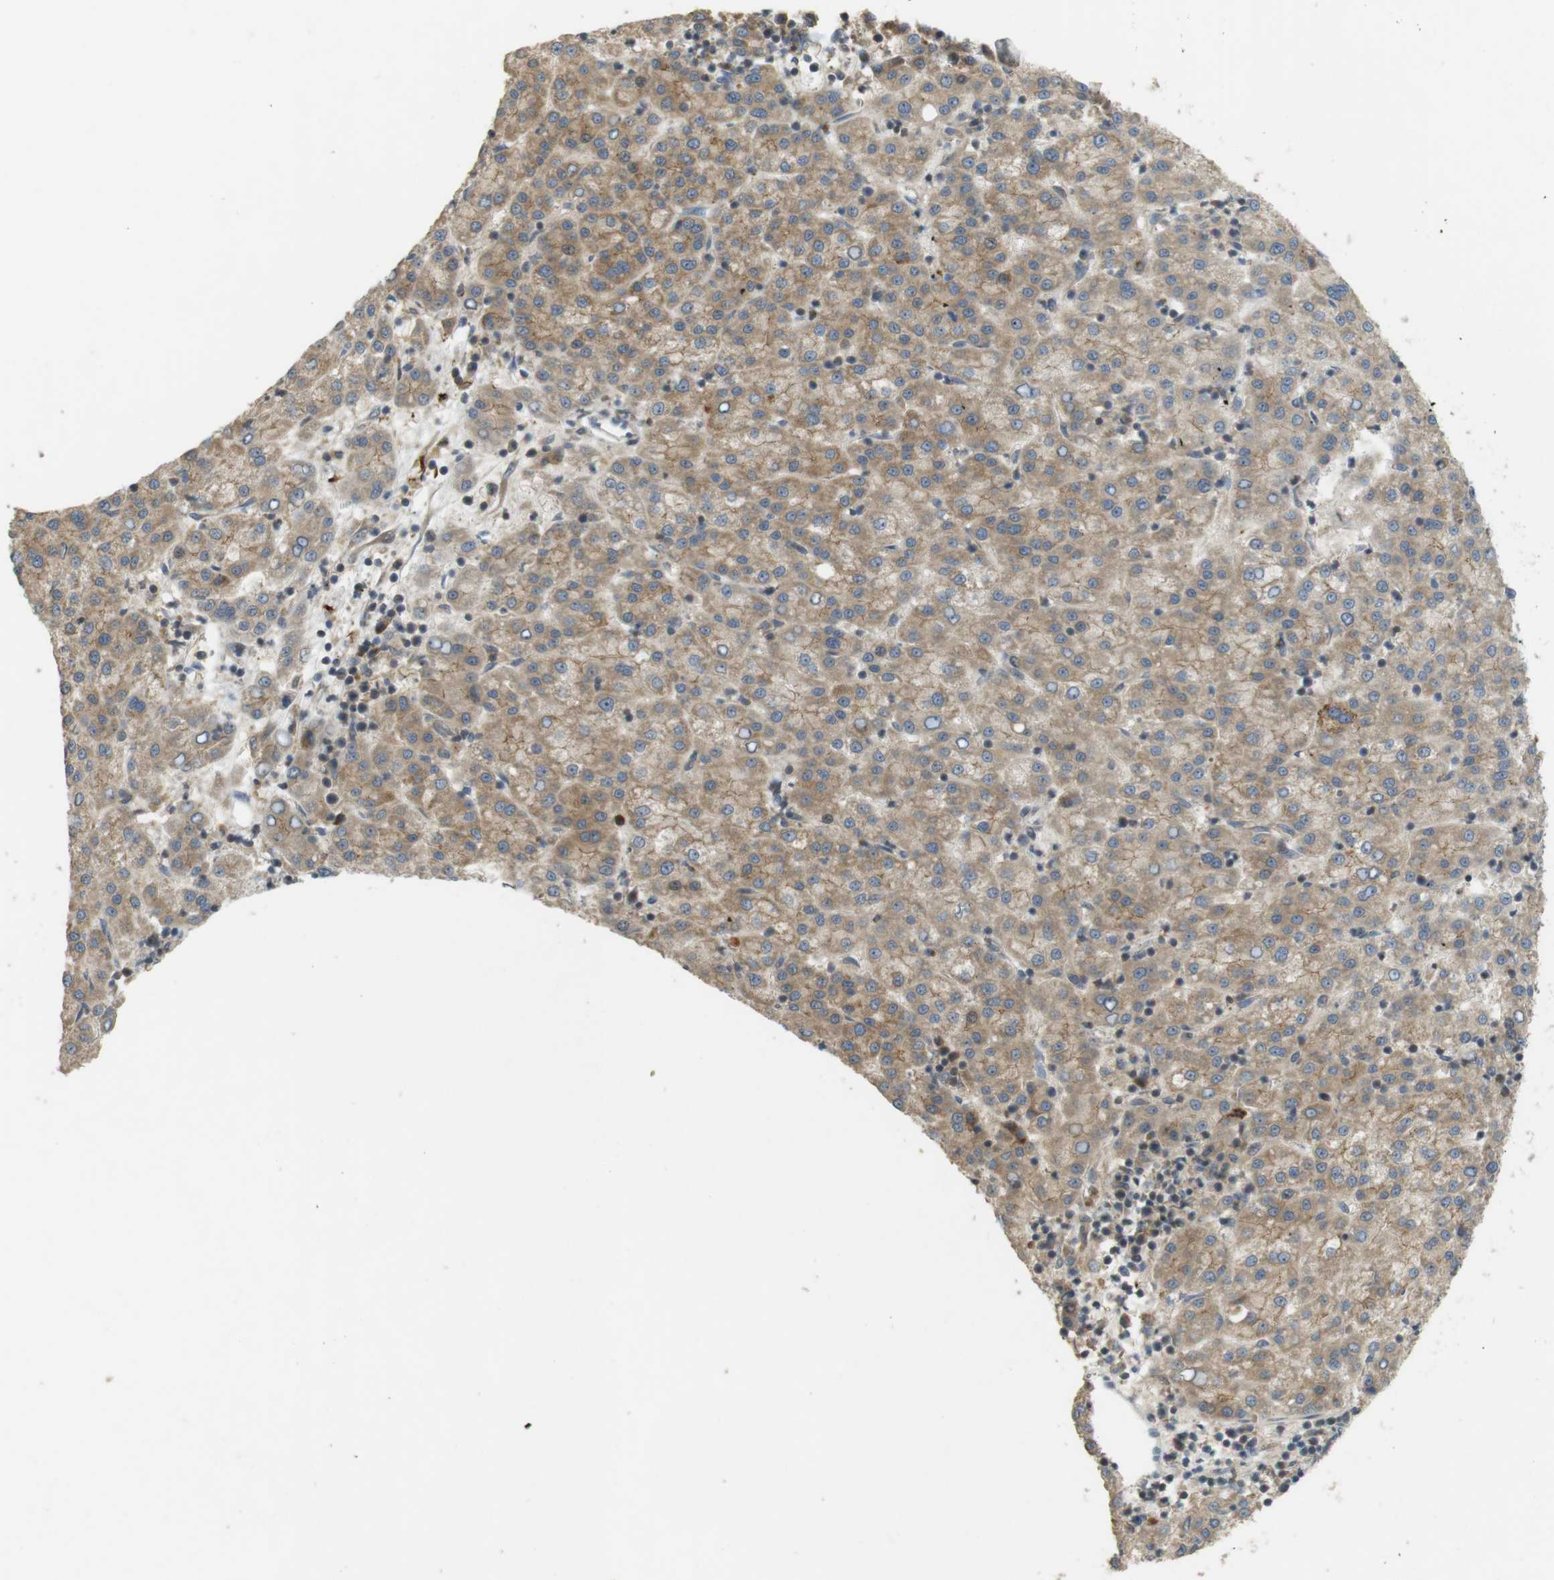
{"staining": {"intensity": "moderate", "quantity": ">75%", "location": "cytoplasmic/membranous"}, "tissue": "liver cancer", "cell_type": "Tumor cells", "image_type": "cancer", "snomed": [{"axis": "morphology", "description": "Carcinoma, Hepatocellular, NOS"}, {"axis": "topography", "description": "Liver"}], "caption": "Hepatocellular carcinoma (liver) stained with a brown dye reveals moderate cytoplasmic/membranous positive positivity in about >75% of tumor cells.", "gene": "TMX3", "patient": {"sex": "female", "age": 58}}